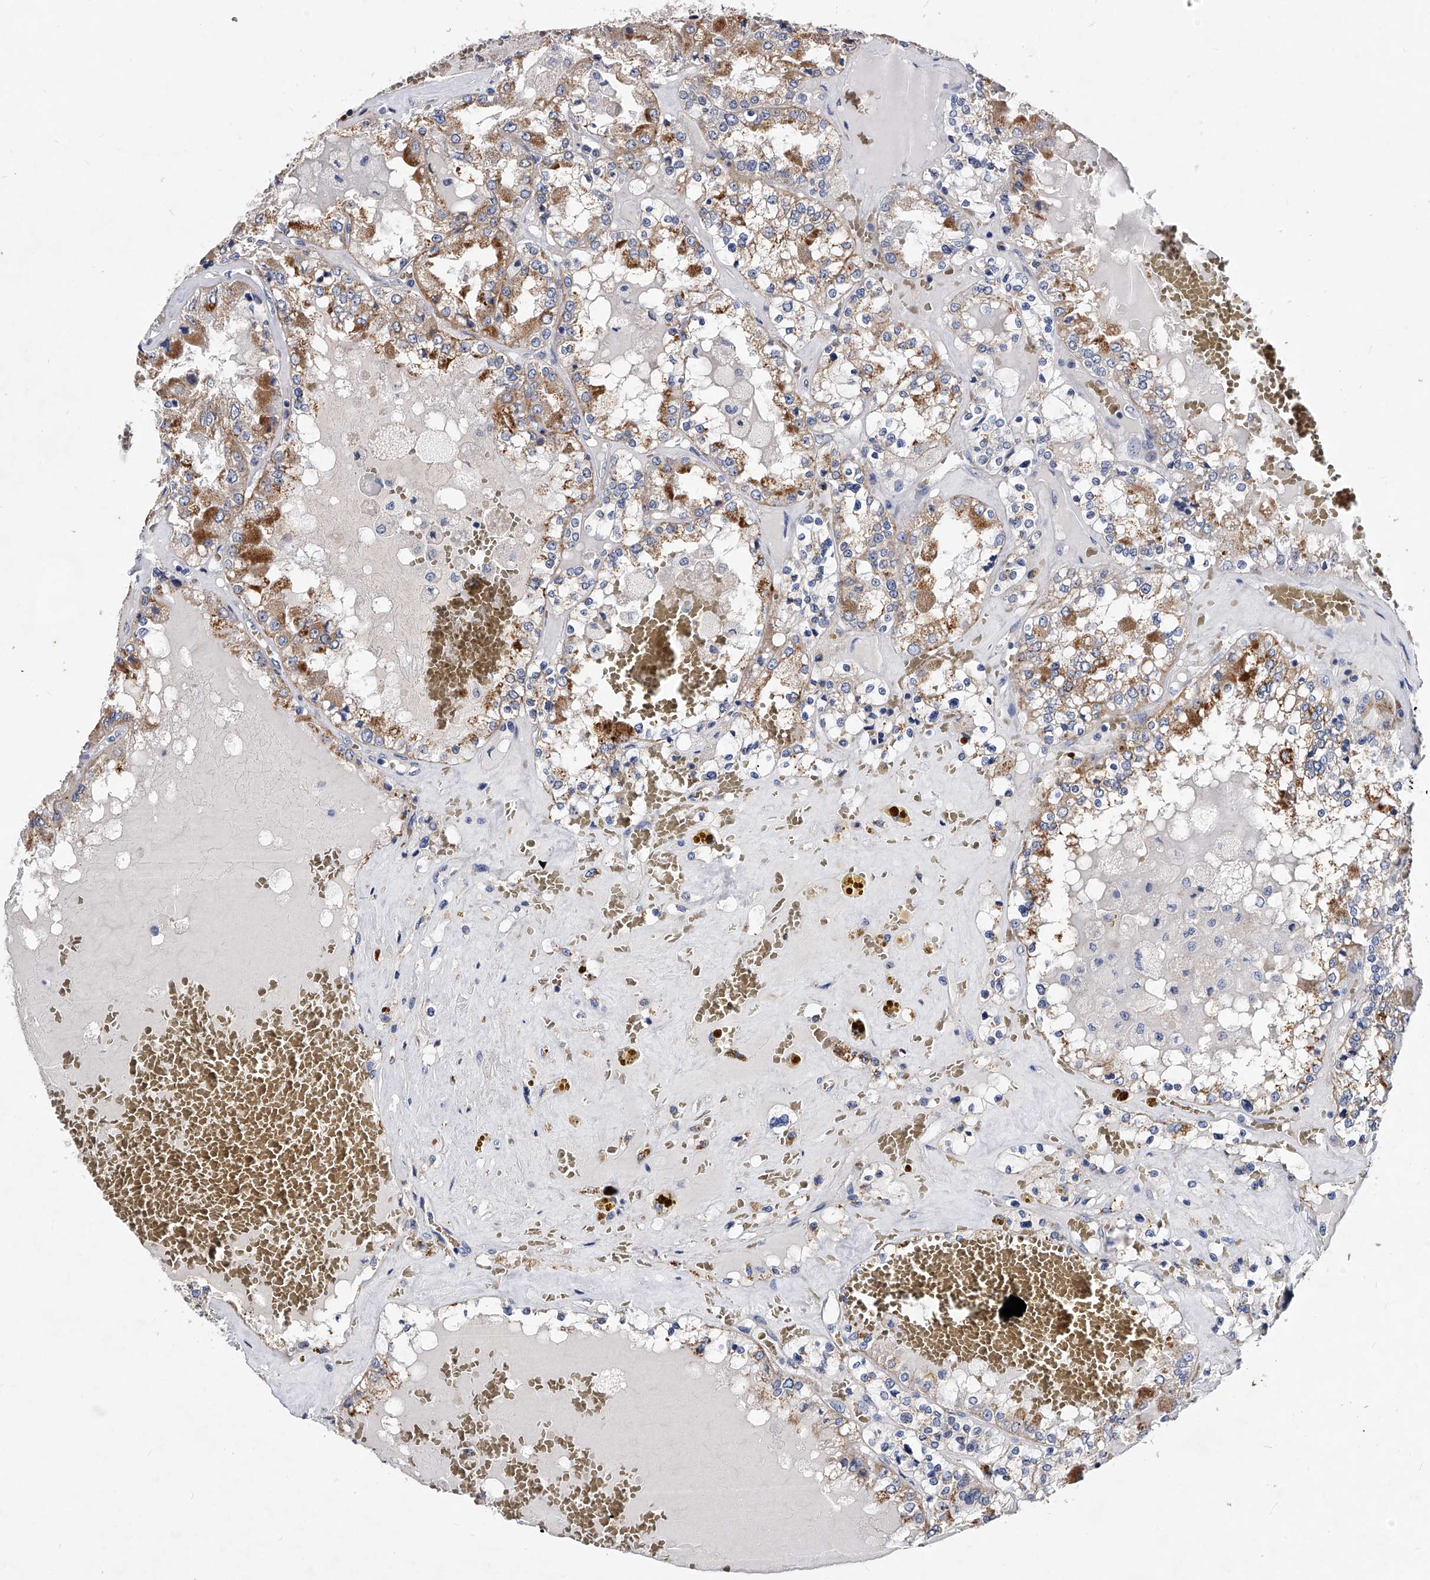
{"staining": {"intensity": "moderate", "quantity": "25%-75%", "location": "cytoplasmic/membranous"}, "tissue": "renal cancer", "cell_type": "Tumor cells", "image_type": "cancer", "snomed": [{"axis": "morphology", "description": "Adenocarcinoma, NOS"}, {"axis": "topography", "description": "Kidney"}], "caption": "There is medium levels of moderate cytoplasmic/membranous staining in tumor cells of adenocarcinoma (renal), as demonstrated by immunohistochemical staining (brown color).", "gene": "ZNF529", "patient": {"sex": "female", "age": 56}}